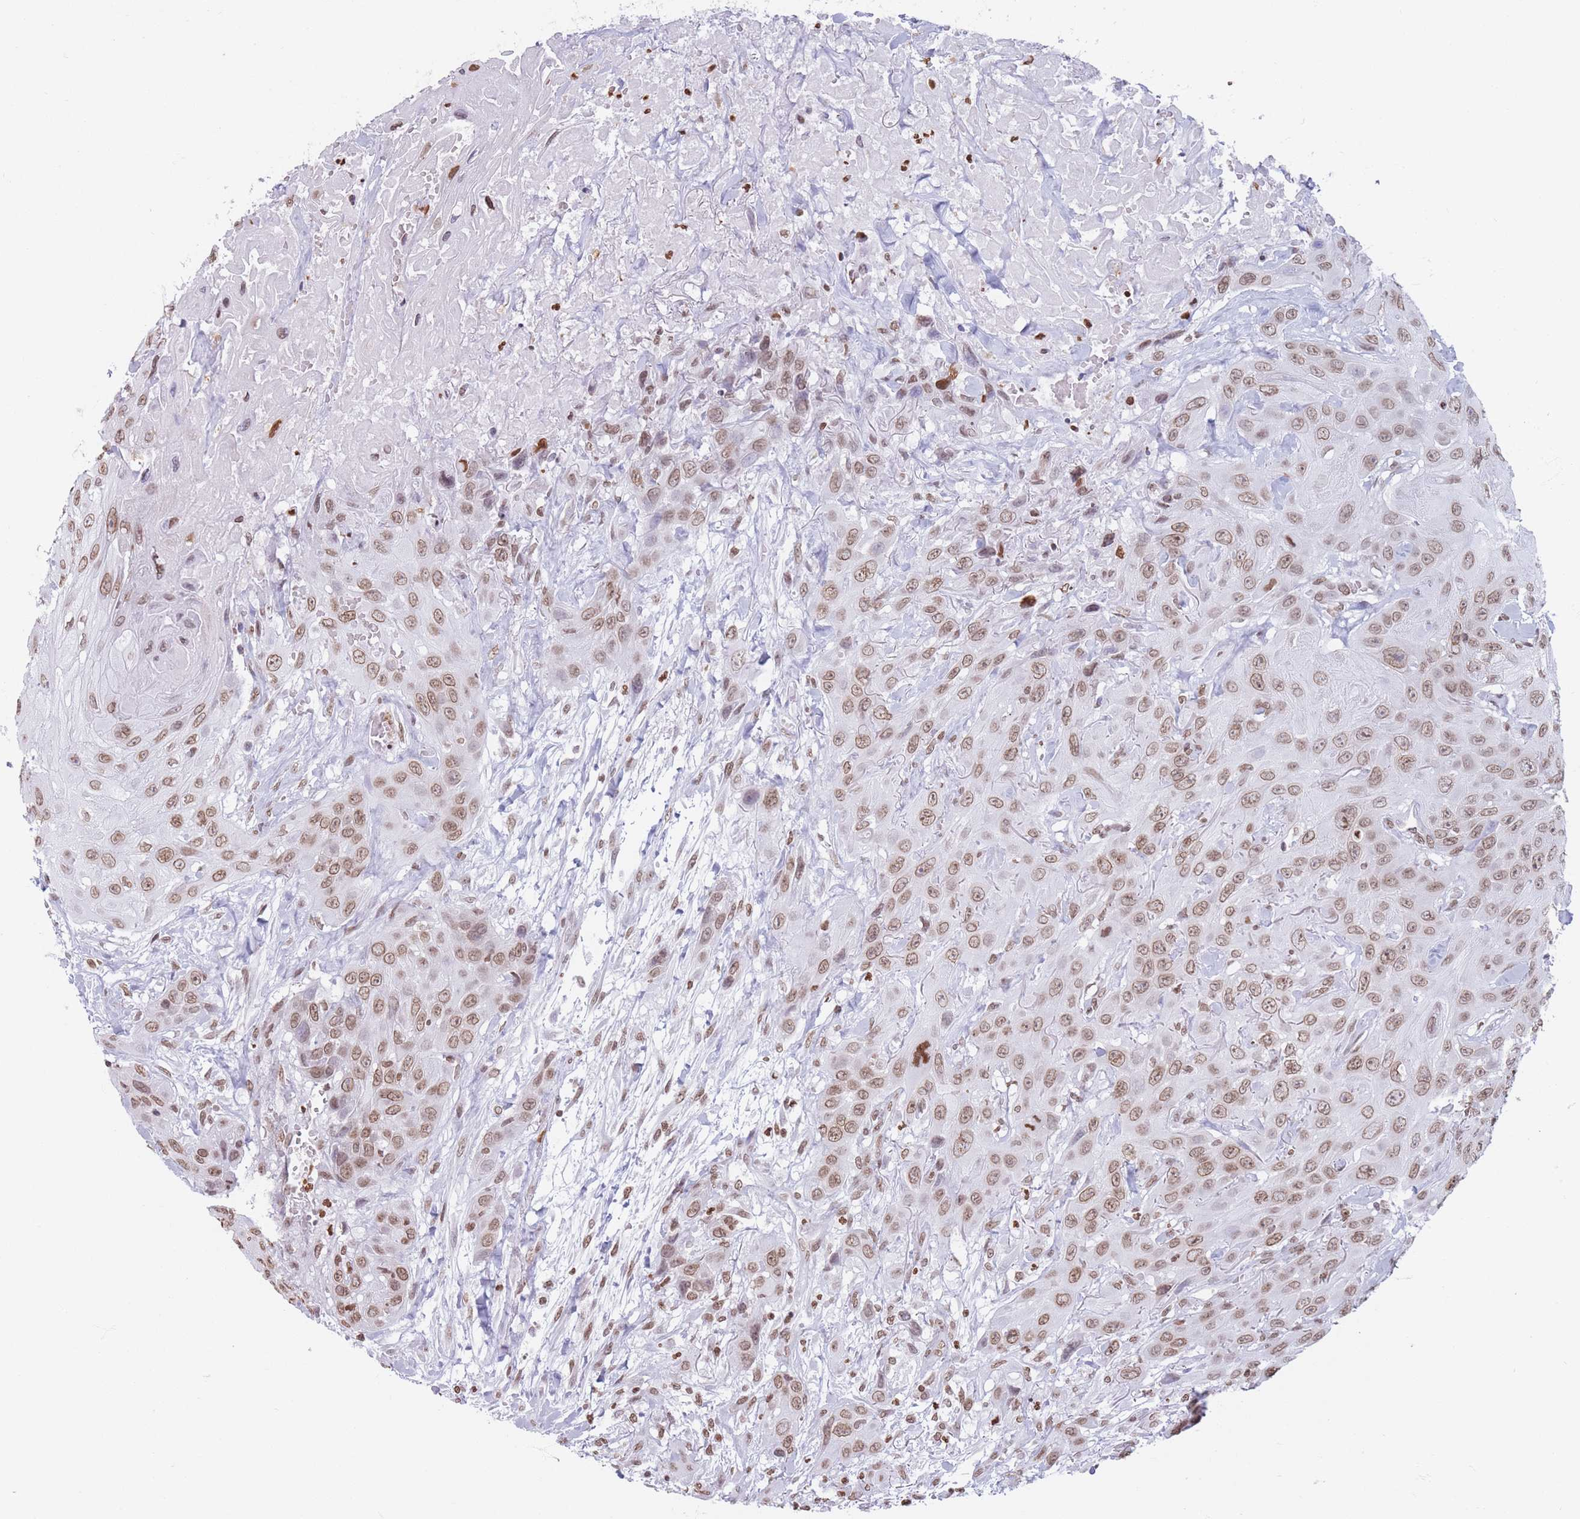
{"staining": {"intensity": "moderate", "quantity": ">75%", "location": "nuclear"}, "tissue": "head and neck cancer", "cell_type": "Tumor cells", "image_type": "cancer", "snomed": [{"axis": "morphology", "description": "Squamous cell carcinoma, NOS"}, {"axis": "topography", "description": "Head-Neck"}], "caption": "Moderate nuclear expression is appreciated in about >75% of tumor cells in squamous cell carcinoma (head and neck).", "gene": "RYK", "patient": {"sex": "male", "age": 81}}